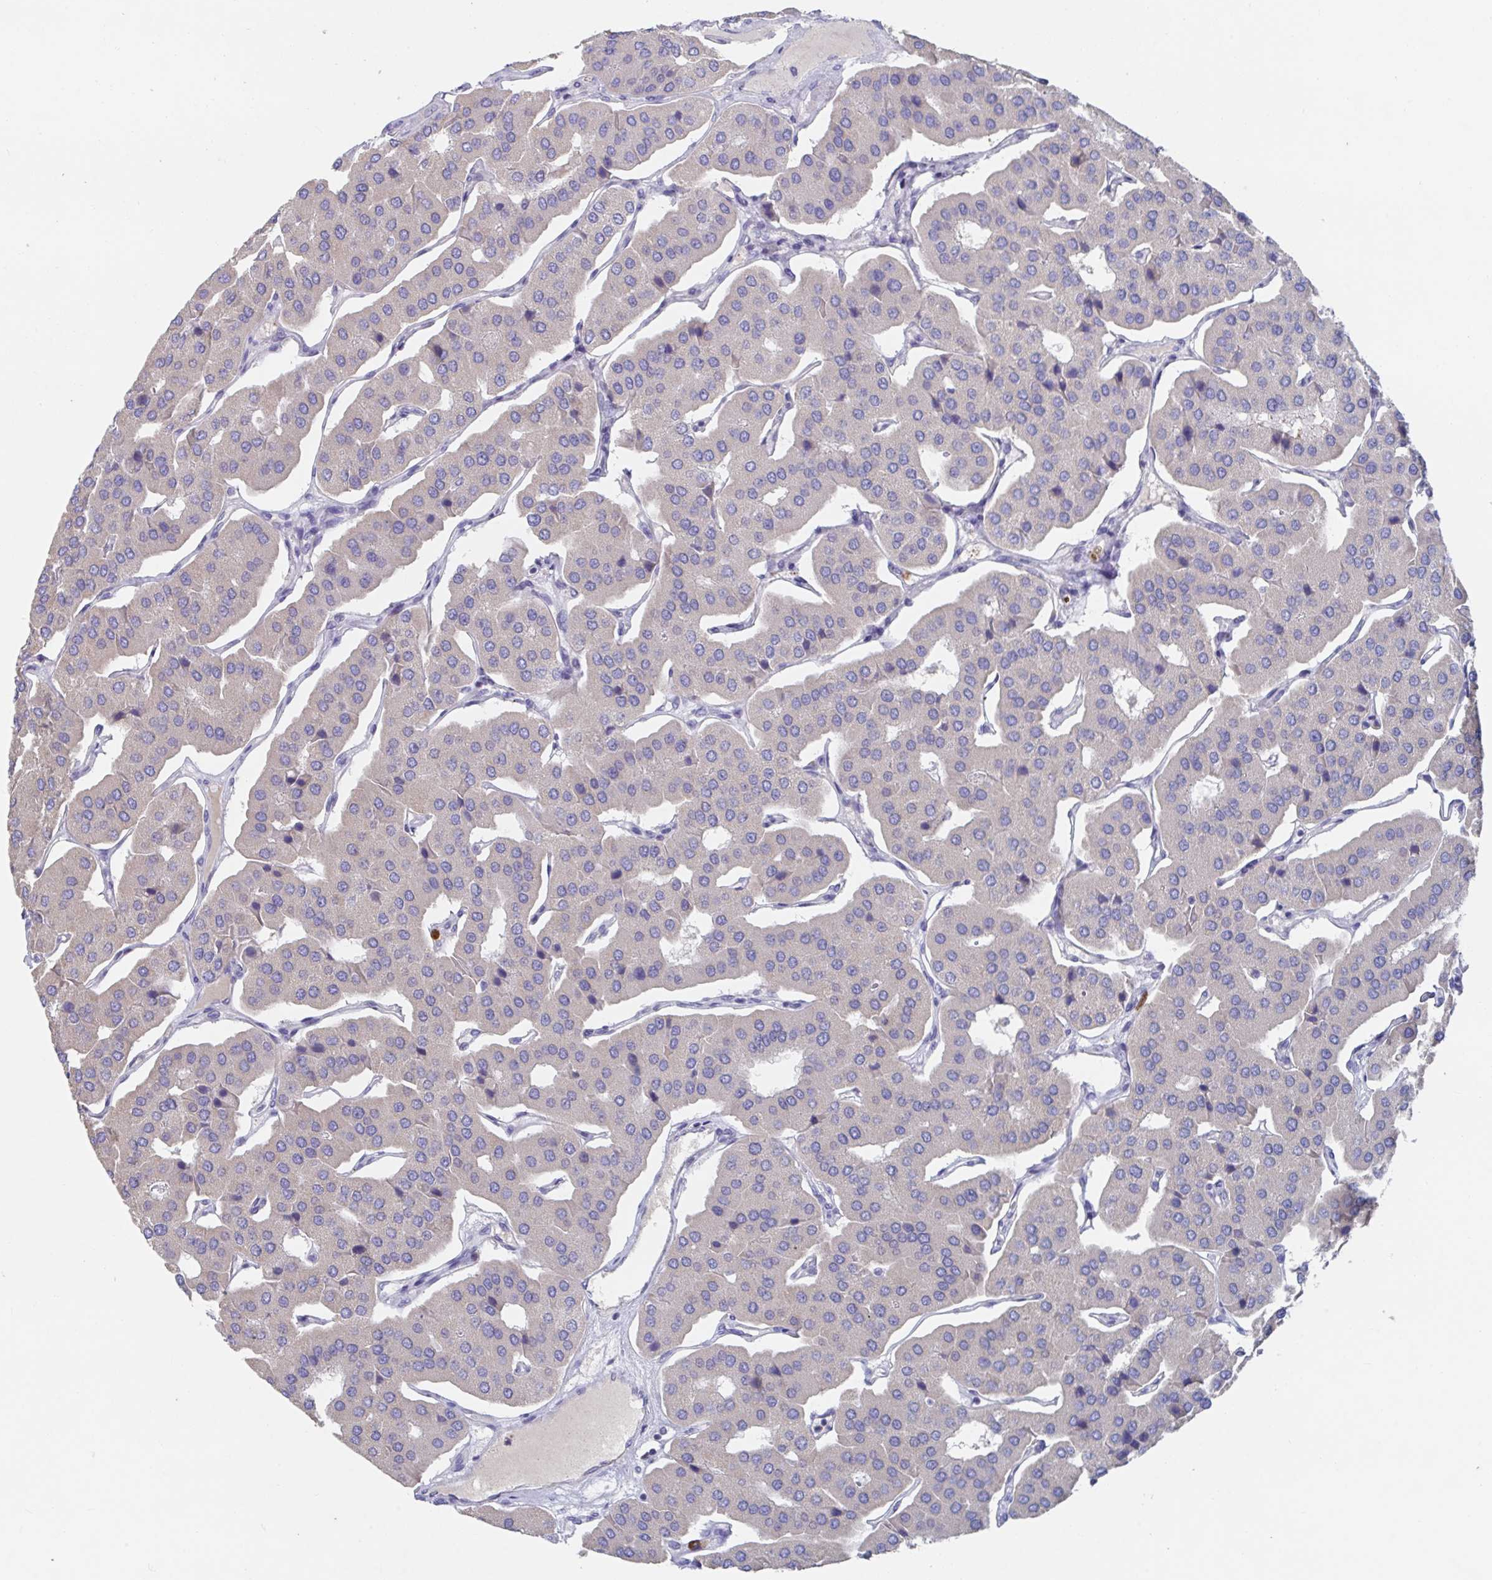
{"staining": {"intensity": "negative", "quantity": "none", "location": "none"}, "tissue": "parathyroid gland", "cell_type": "Glandular cells", "image_type": "normal", "snomed": [{"axis": "morphology", "description": "Normal tissue, NOS"}, {"axis": "morphology", "description": "Adenoma, NOS"}, {"axis": "topography", "description": "Parathyroid gland"}], "caption": "High magnification brightfield microscopy of unremarkable parathyroid gland stained with DAB (3,3'-diaminobenzidine) (brown) and counterstained with hematoxylin (blue): glandular cells show no significant expression.", "gene": "KCNK5", "patient": {"sex": "female", "age": 86}}